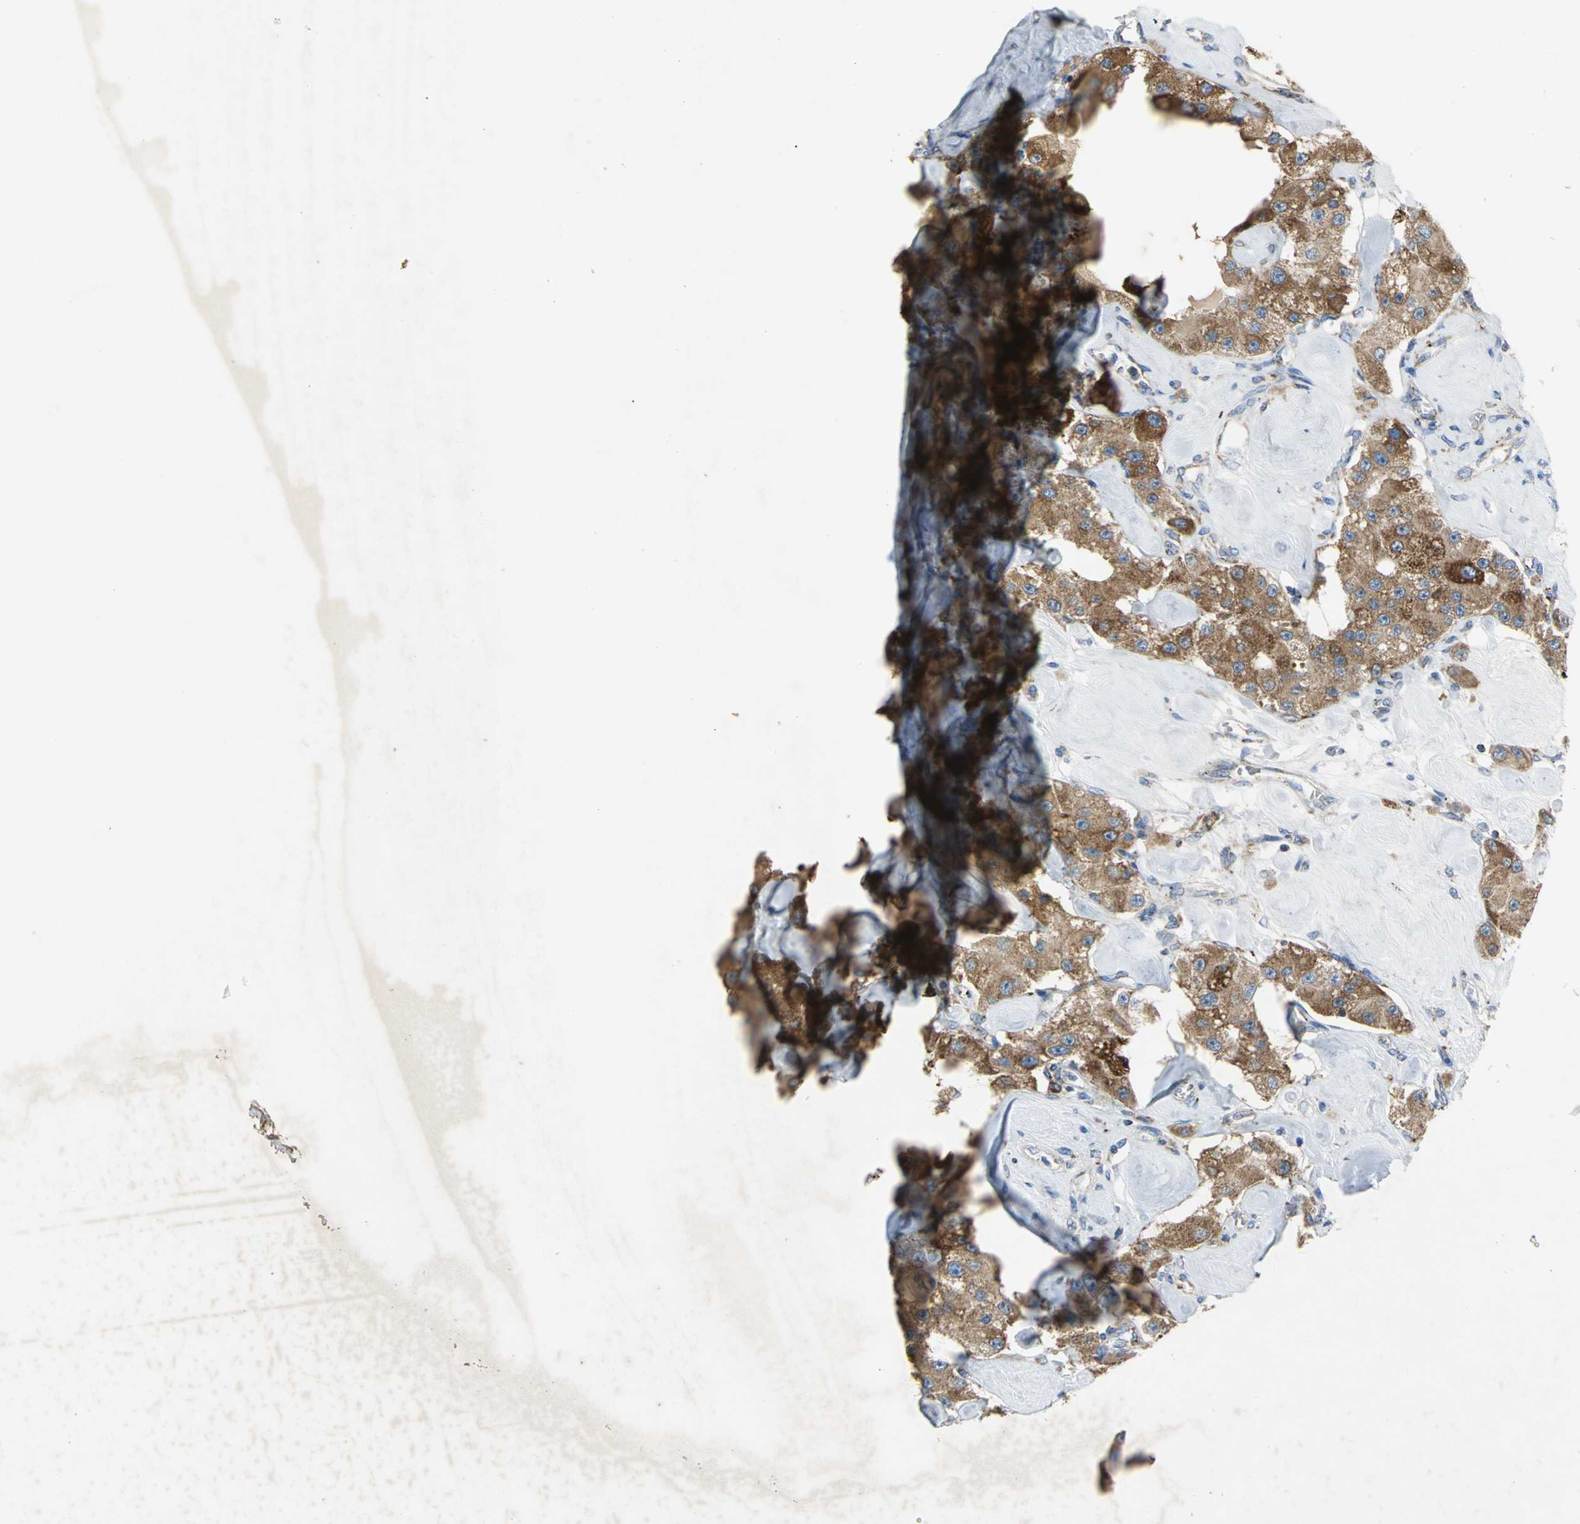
{"staining": {"intensity": "strong", "quantity": ">75%", "location": "cytoplasmic/membranous"}, "tissue": "carcinoid", "cell_type": "Tumor cells", "image_type": "cancer", "snomed": [{"axis": "morphology", "description": "Carcinoid, malignant, NOS"}, {"axis": "topography", "description": "Pancreas"}], "caption": "Carcinoid (malignant) stained with a protein marker exhibits strong staining in tumor cells.", "gene": "TULP4", "patient": {"sex": "male", "age": 41}}